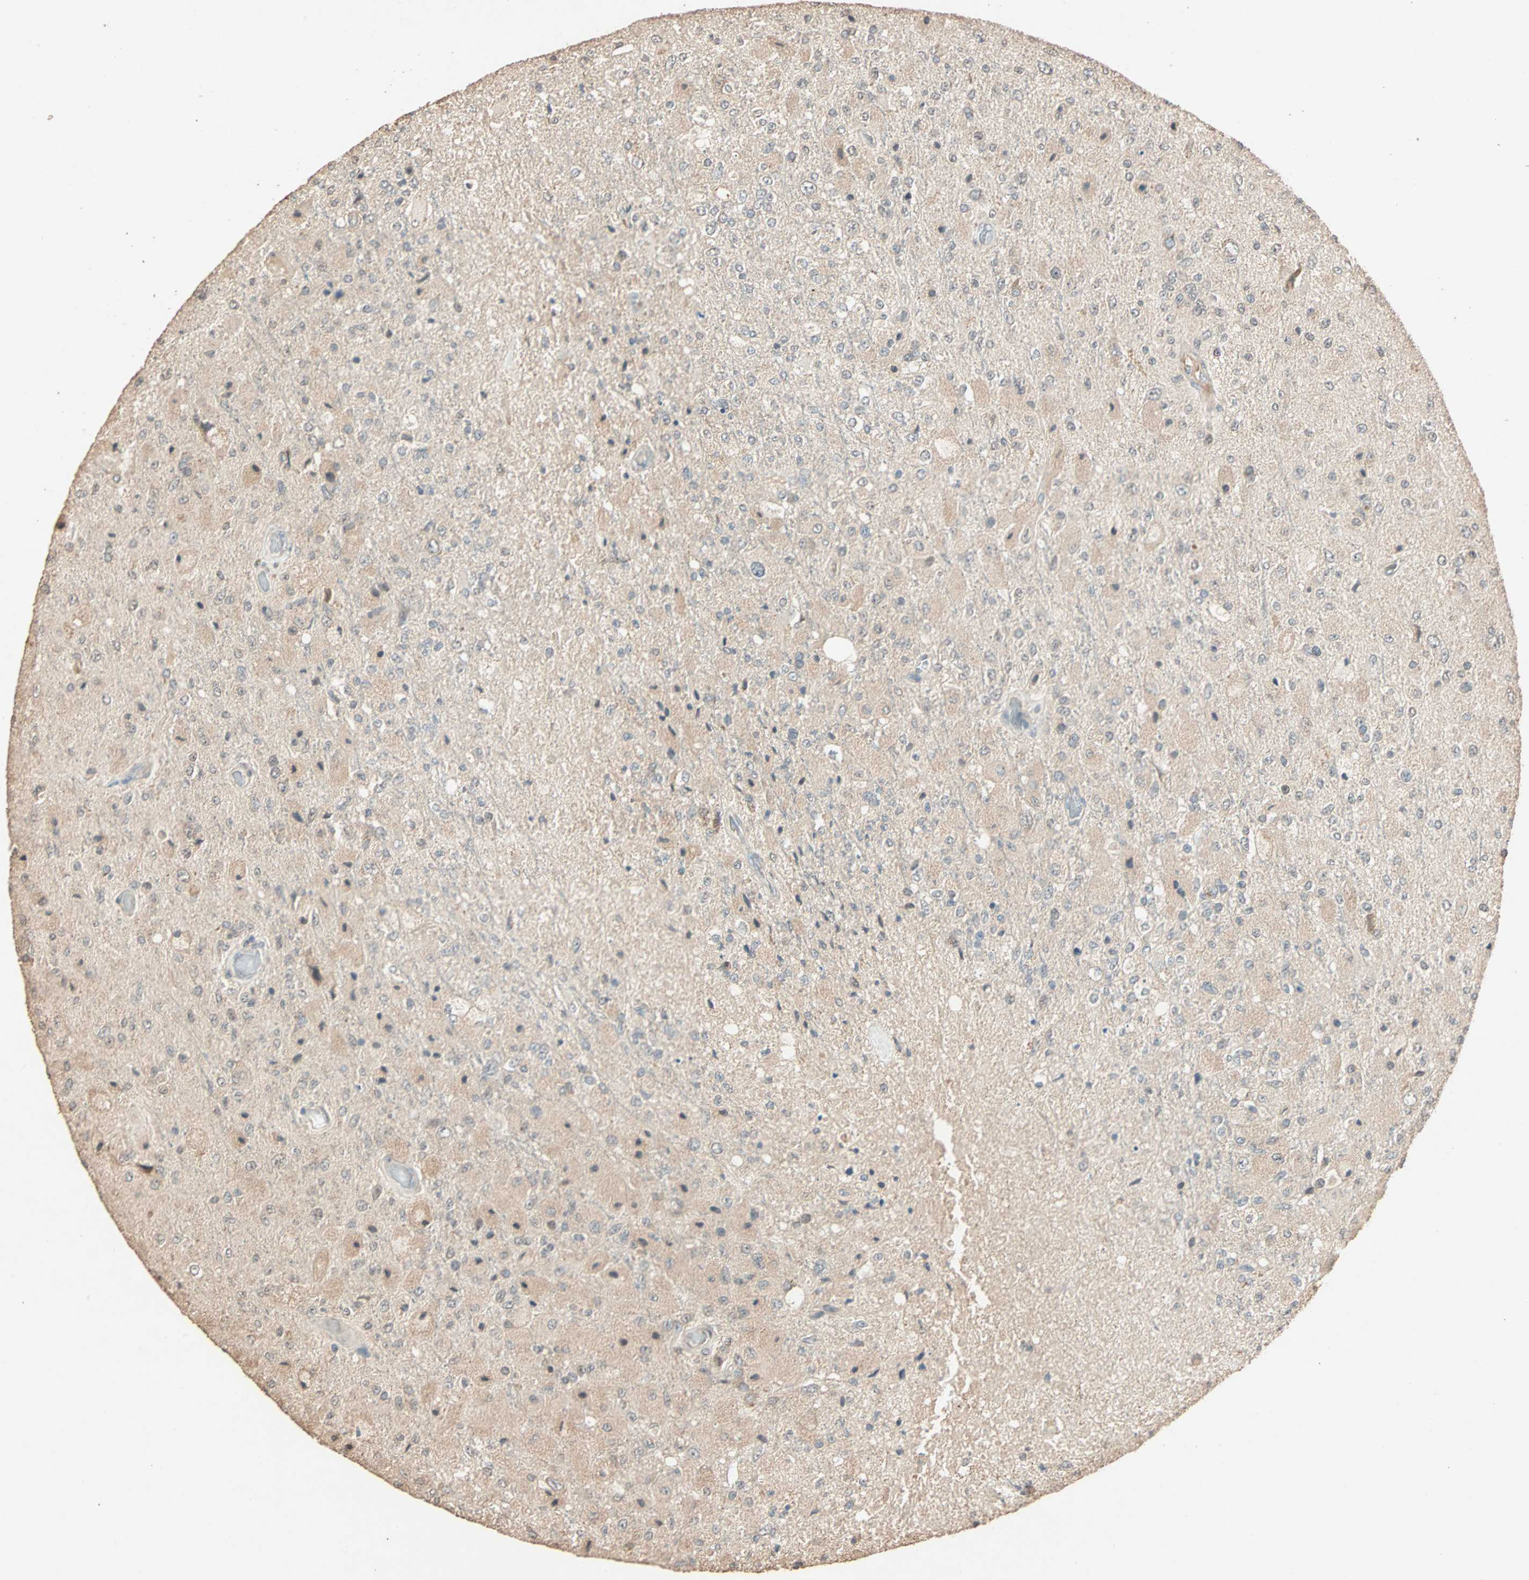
{"staining": {"intensity": "weak", "quantity": "25%-75%", "location": "cytoplasmic/membranous,nuclear"}, "tissue": "glioma", "cell_type": "Tumor cells", "image_type": "cancer", "snomed": [{"axis": "morphology", "description": "Normal tissue, NOS"}, {"axis": "morphology", "description": "Glioma, malignant, High grade"}, {"axis": "topography", "description": "Cerebral cortex"}], "caption": "Malignant glioma (high-grade) stained with immunohistochemistry (IHC) displays weak cytoplasmic/membranous and nuclear expression in about 25%-75% of tumor cells.", "gene": "ZBTB33", "patient": {"sex": "male", "age": 77}}